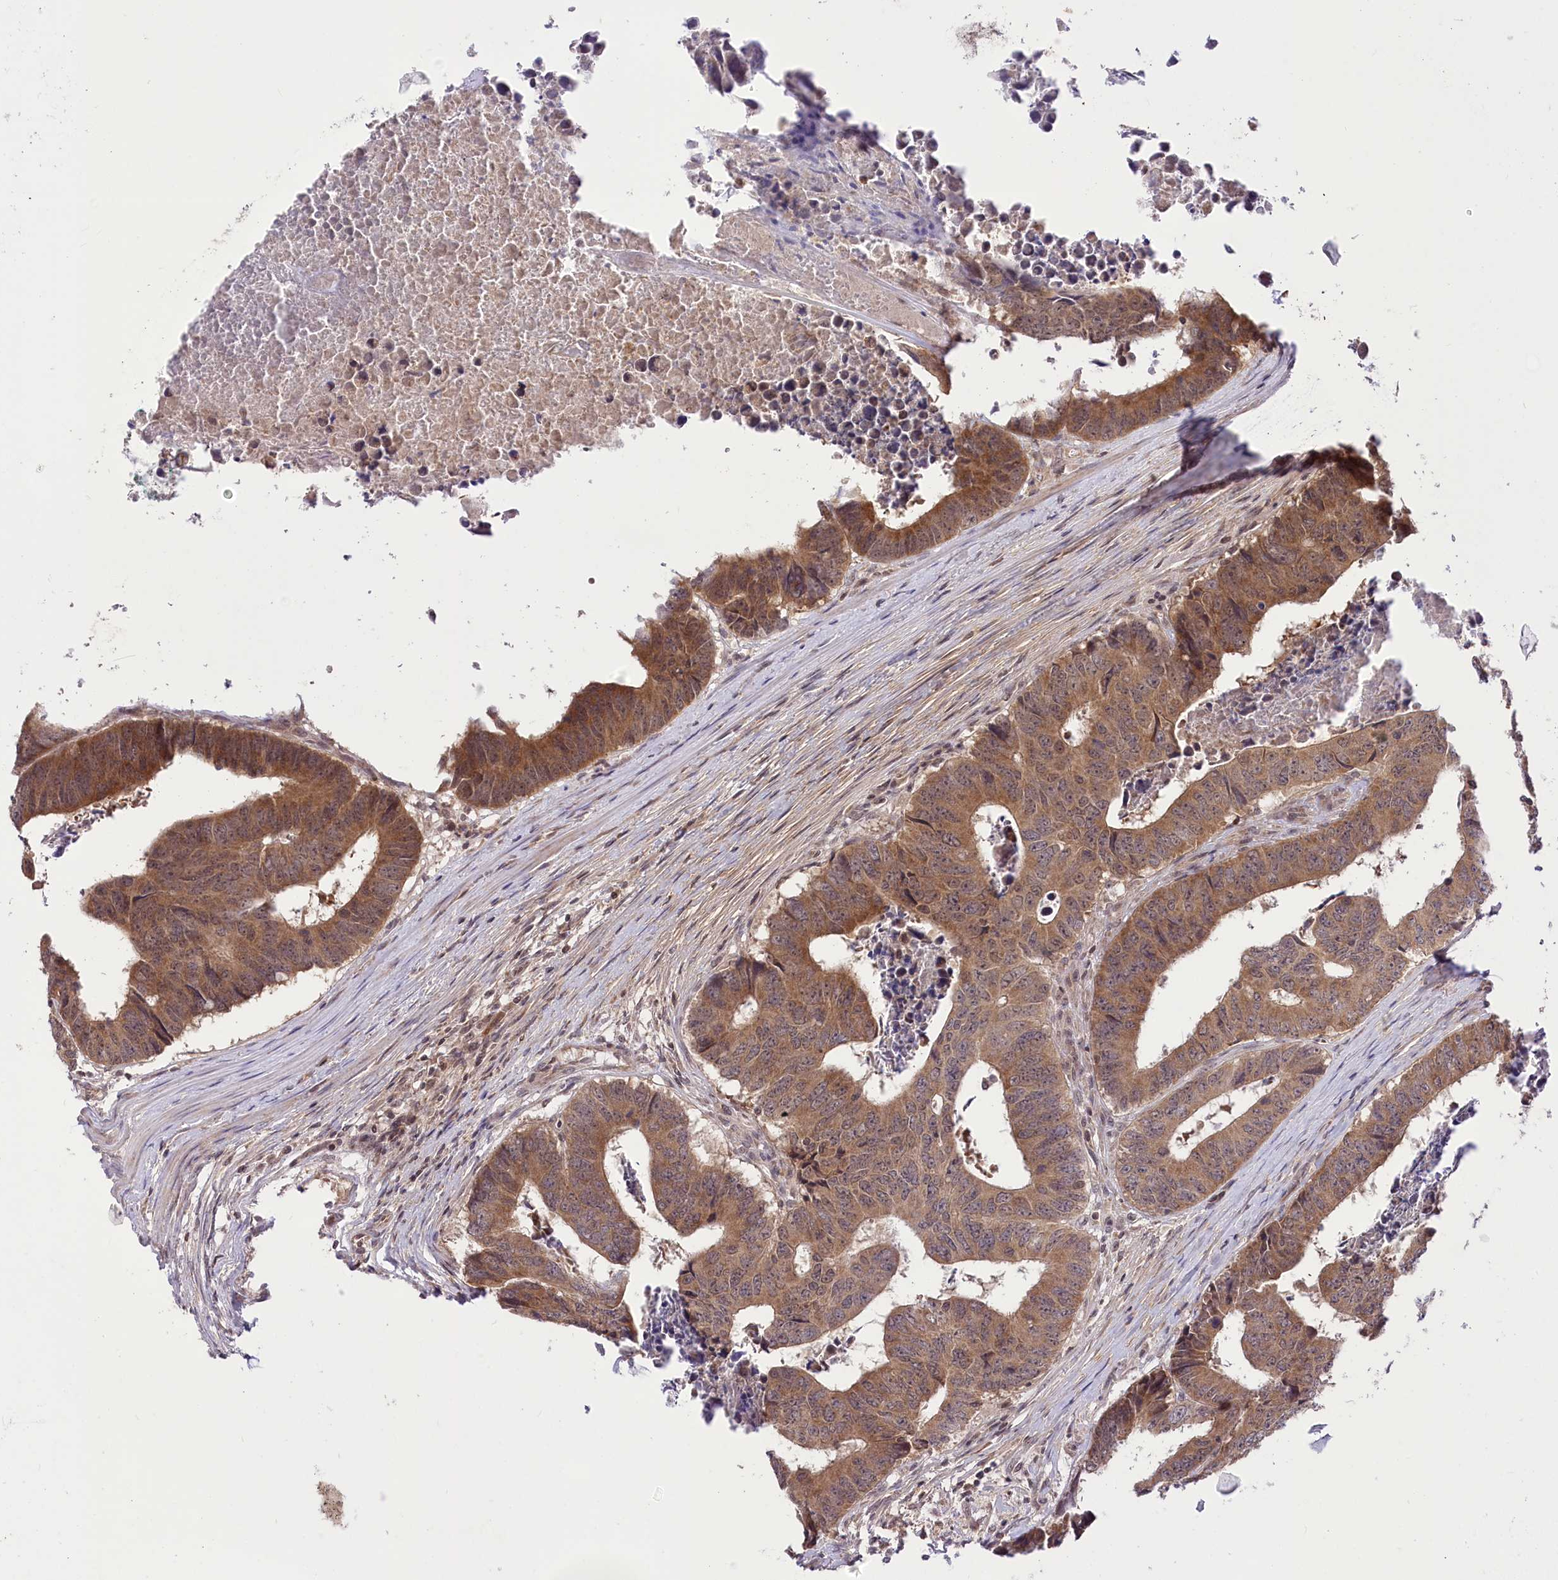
{"staining": {"intensity": "moderate", "quantity": ">75%", "location": "cytoplasmic/membranous"}, "tissue": "colorectal cancer", "cell_type": "Tumor cells", "image_type": "cancer", "snomed": [{"axis": "morphology", "description": "Adenocarcinoma, NOS"}, {"axis": "topography", "description": "Rectum"}], "caption": "Protein positivity by IHC exhibits moderate cytoplasmic/membranous staining in about >75% of tumor cells in adenocarcinoma (colorectal).", "gene": "ZMAT2", "patient": {"sex": "male", "age": 84}}